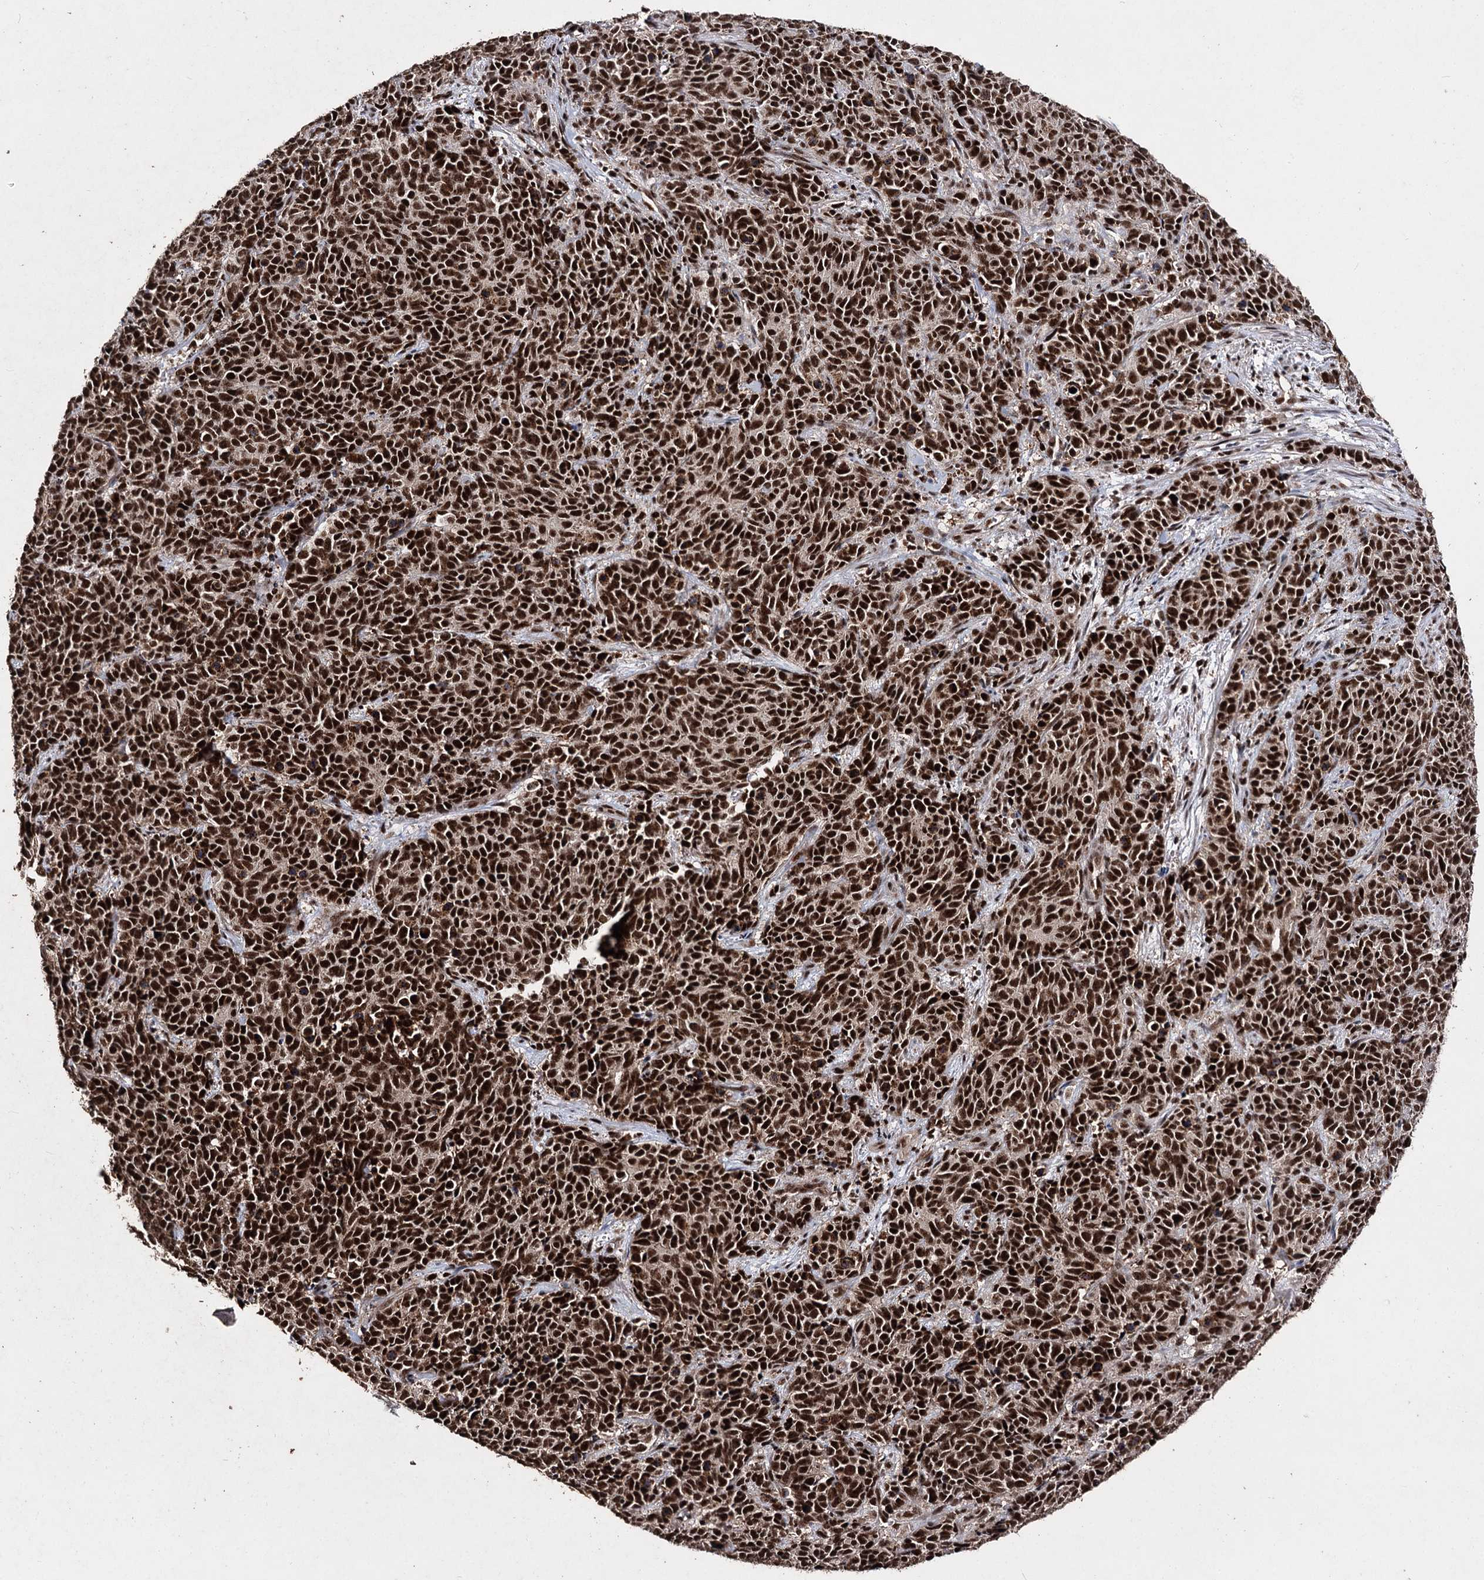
{"staining": {"intensity": "strong", "quantity": ">75%", "location": "nuclear"}, "tissue": "cervical cancer", "cell_type": "Tumor cells", "image_type": "cancer", "snomed": [{"axis": "morphology", "description": "Squamous cell carcinoma, NOS"}, {"axis": "topography", "description": "Cervix"}], "caption": "Immunohistochemical staining of cervical cancer demonstrates high levels of strong nuclear positivity in approximately >75% of tumor cells. (Stains: DAB (3,3'-diaminobenzidine) in brown, nuclei in blue, Microscopy: brightfield microscopy at high magnification).", "gene": "U2SURP", "patient": {"sex": "female", "age": 60}}